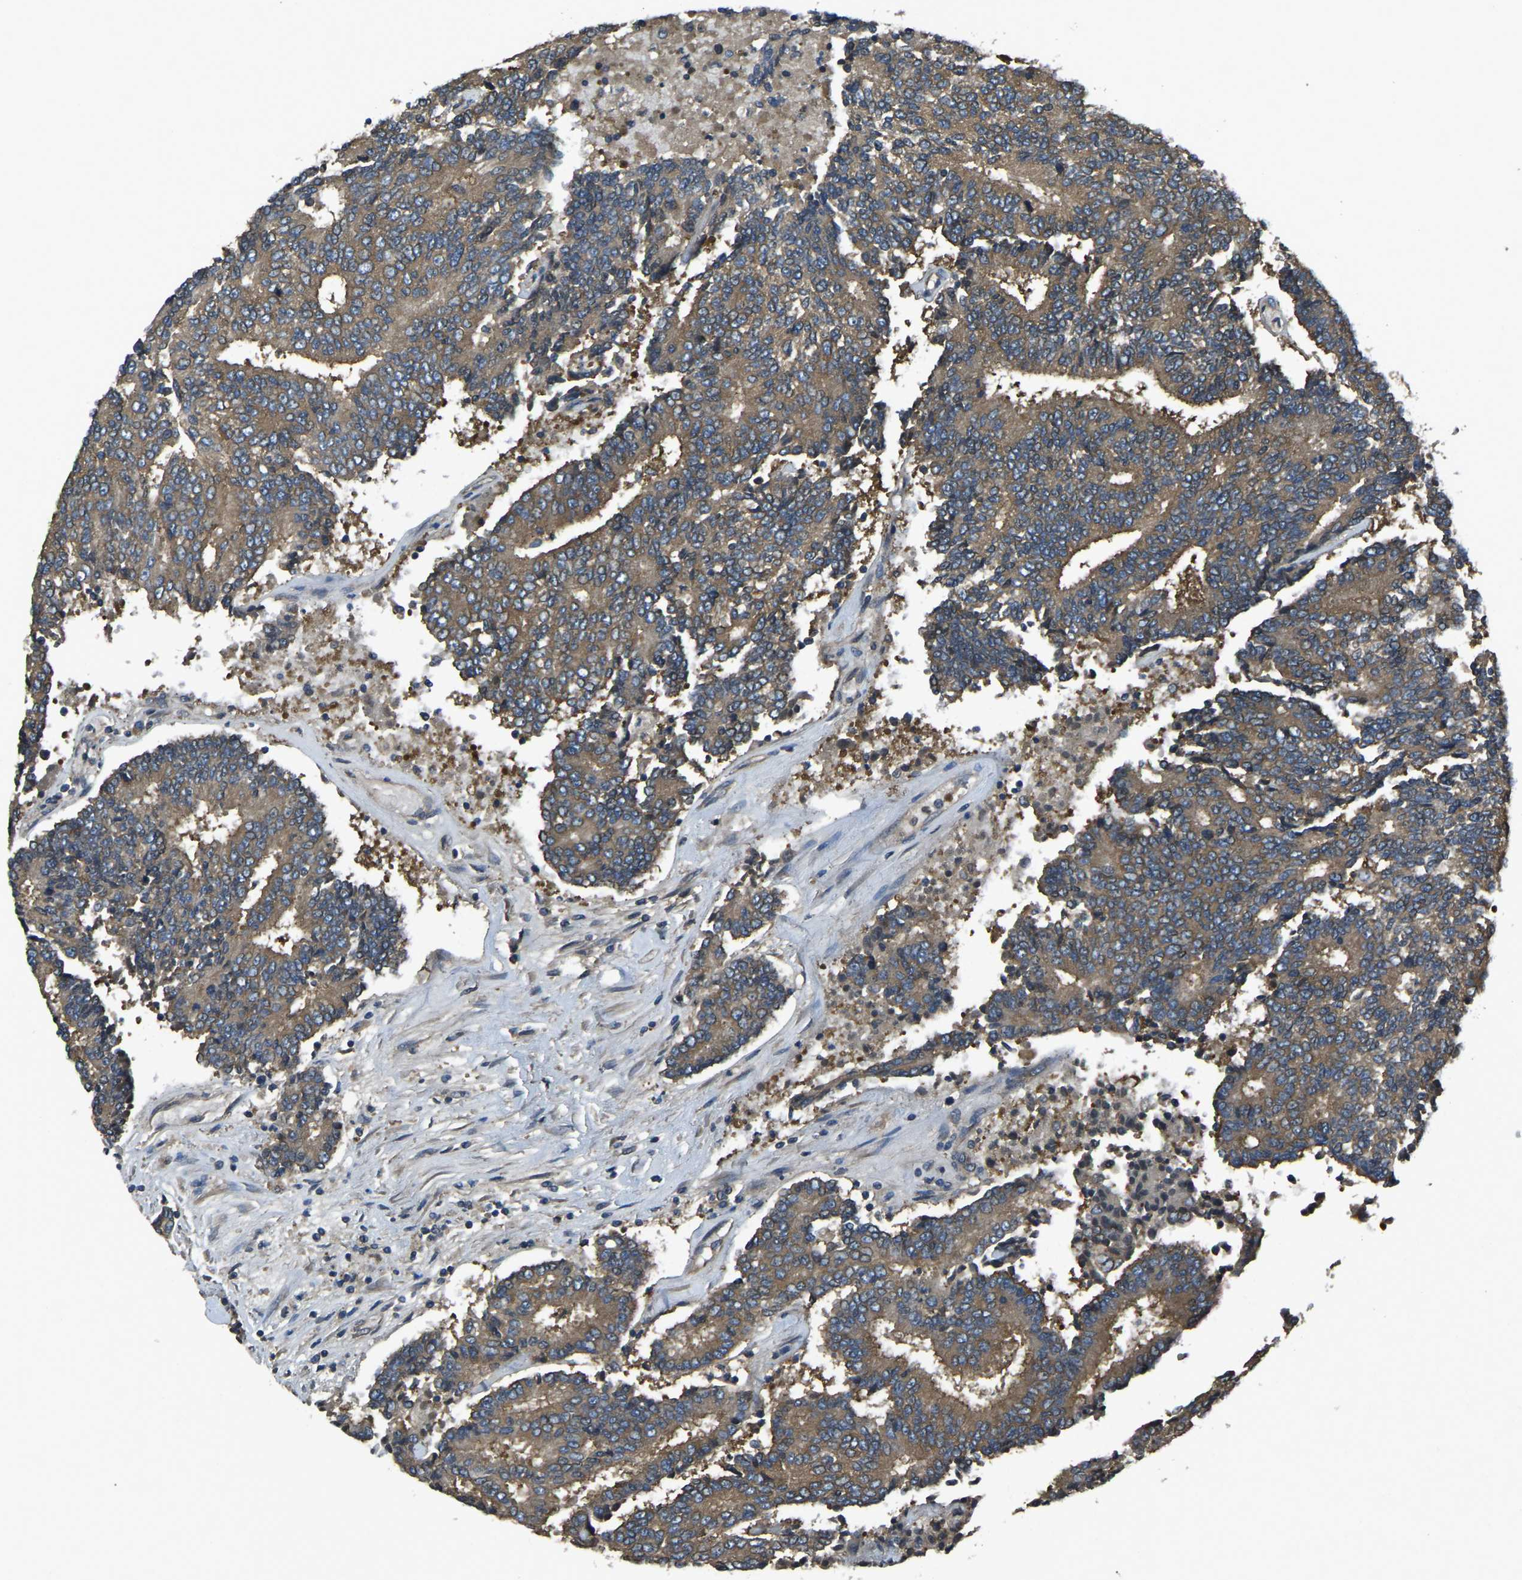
{"staining": {"intensity": "moderate", "quantity": ">75%", "location": "cytoplasmic/membranous"}, "tissue": "prostate cancer", "cell_type": "Tumor cells", "image_type": "cancer", "snomed": [{"axis": "morphology", "description": "Normal tissue, NOS"}, {"axis": "morphology", "description": "Adenocarcinoma, High grade"}, {"axis": "topography", "description": "Prostate"}, {"axis": "topography", "description": "Seminal veicle"}], "caption": "Prostate cancer stained with a brown dye shows moderate cytoplasmic/membranous positive positivity in about >75% of tumor cells.", "gene": "AIMP1", "patient": {"sex": "male", "age": 55}}